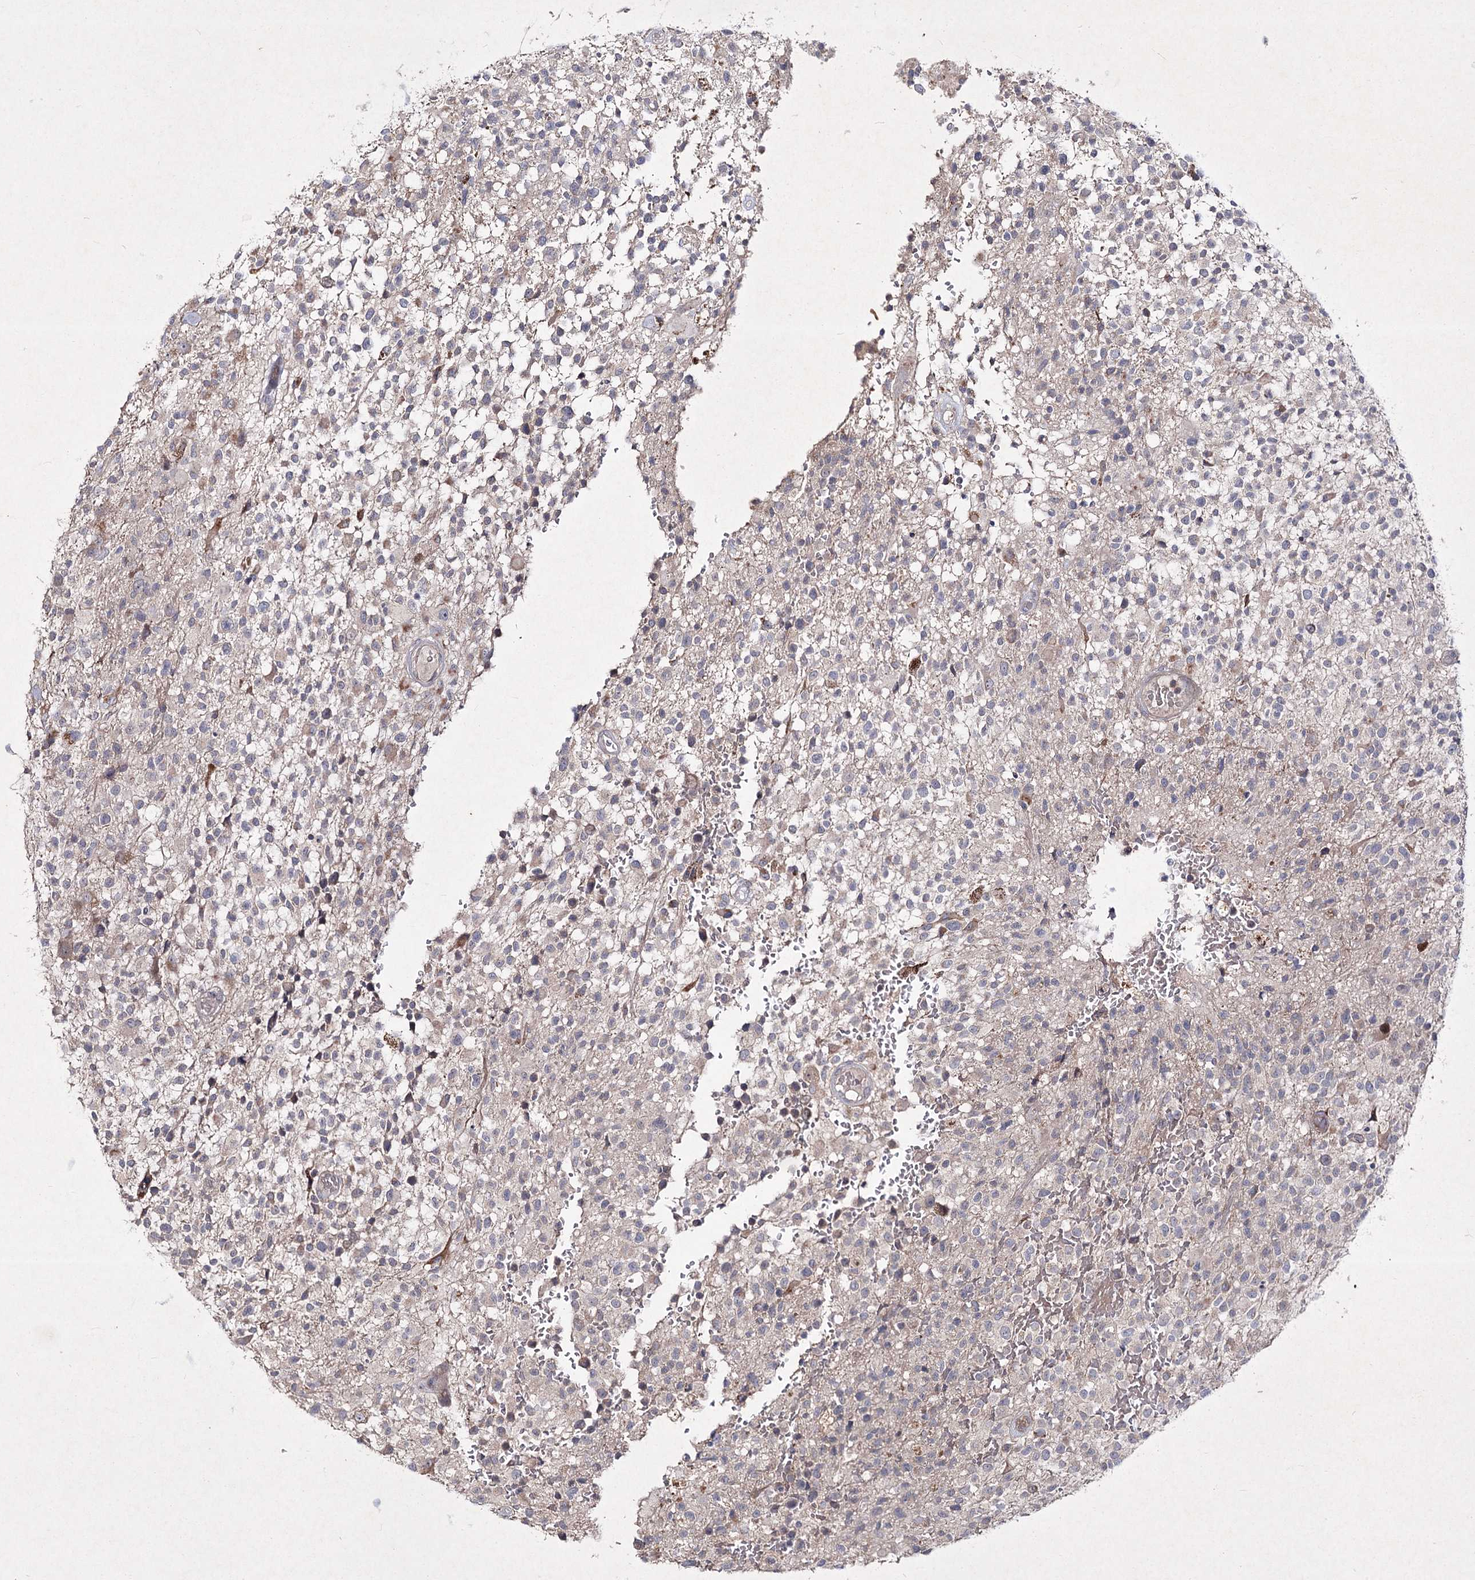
{"staining": {"intensity": "weak", "quantity": "<25%", "location": "cytoplasmic/membranous"}, "tissue": "glioma", "cell_type": "Tumor cells", "image_type": "cancer", "snomed": [{"axis": "morphology", "description": "Glioma, malignant, High grade"}, {"axis": "morphology", "description": "Glioblastoma, NOS"}, {"axis": "topography", "description": "Brain"}], "caption": "DAB immunohistochemical staining of glioma reveals no significant staining in tumor cells.", "gene": "CIB2", "patient": {"sex": "male", "age": 60}}